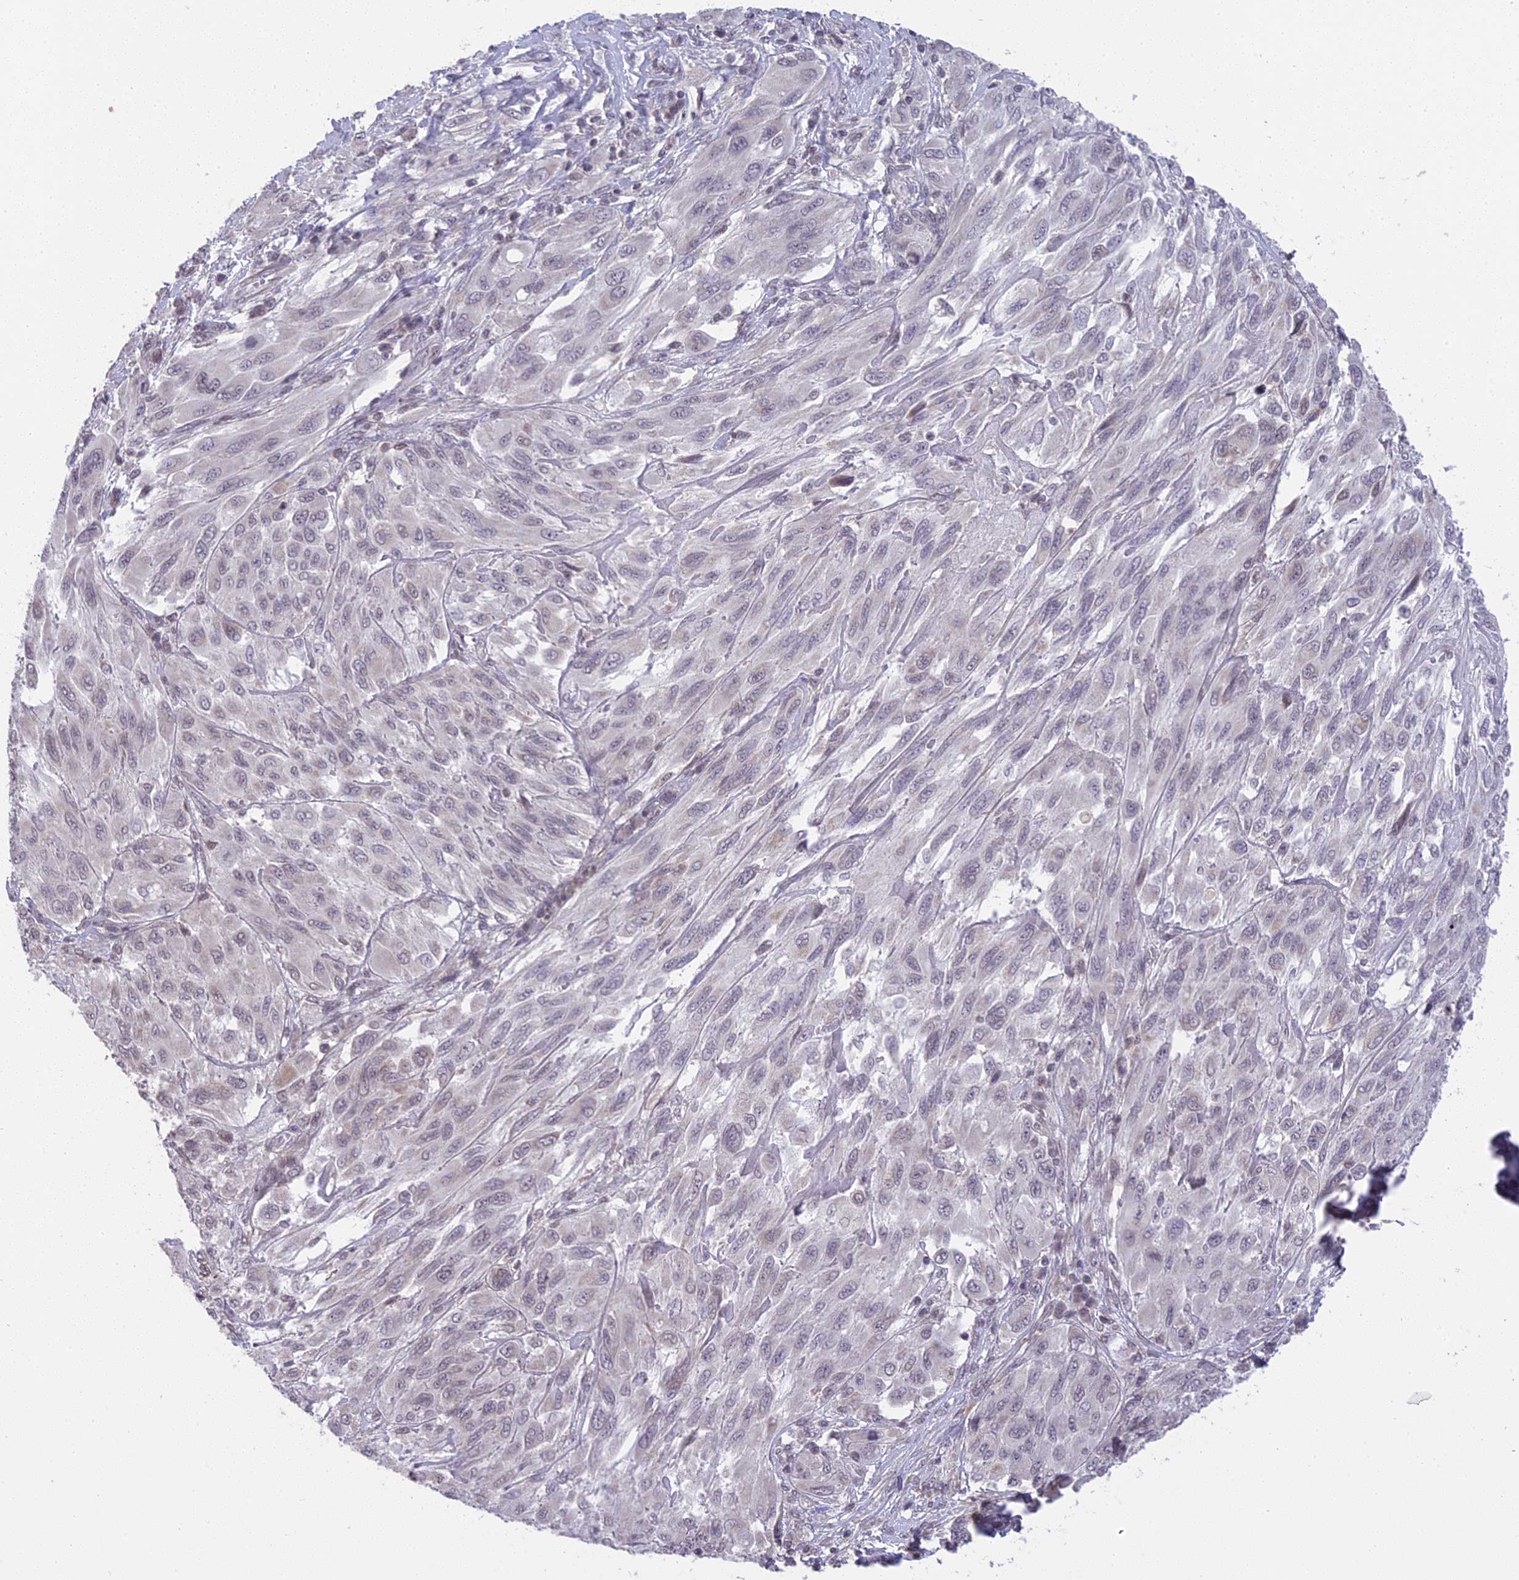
{"staining": {"intensity": "negative", "quantity": "none", "location": "none"}, "tissue": "melanoma", "cell_type": "Tumor cells", "image_type": "cancer", "snomed": [{"axis": "morphology", "description": "Malignant melanoma, NOS"}, {"axis": "topography", "description": "Skin"}], "caption": "The image demonstrates no significant staining in tumor cells of malignant melanoma.", "gene": "ERG28", "patient": {"sex": "female", "age": 91}}